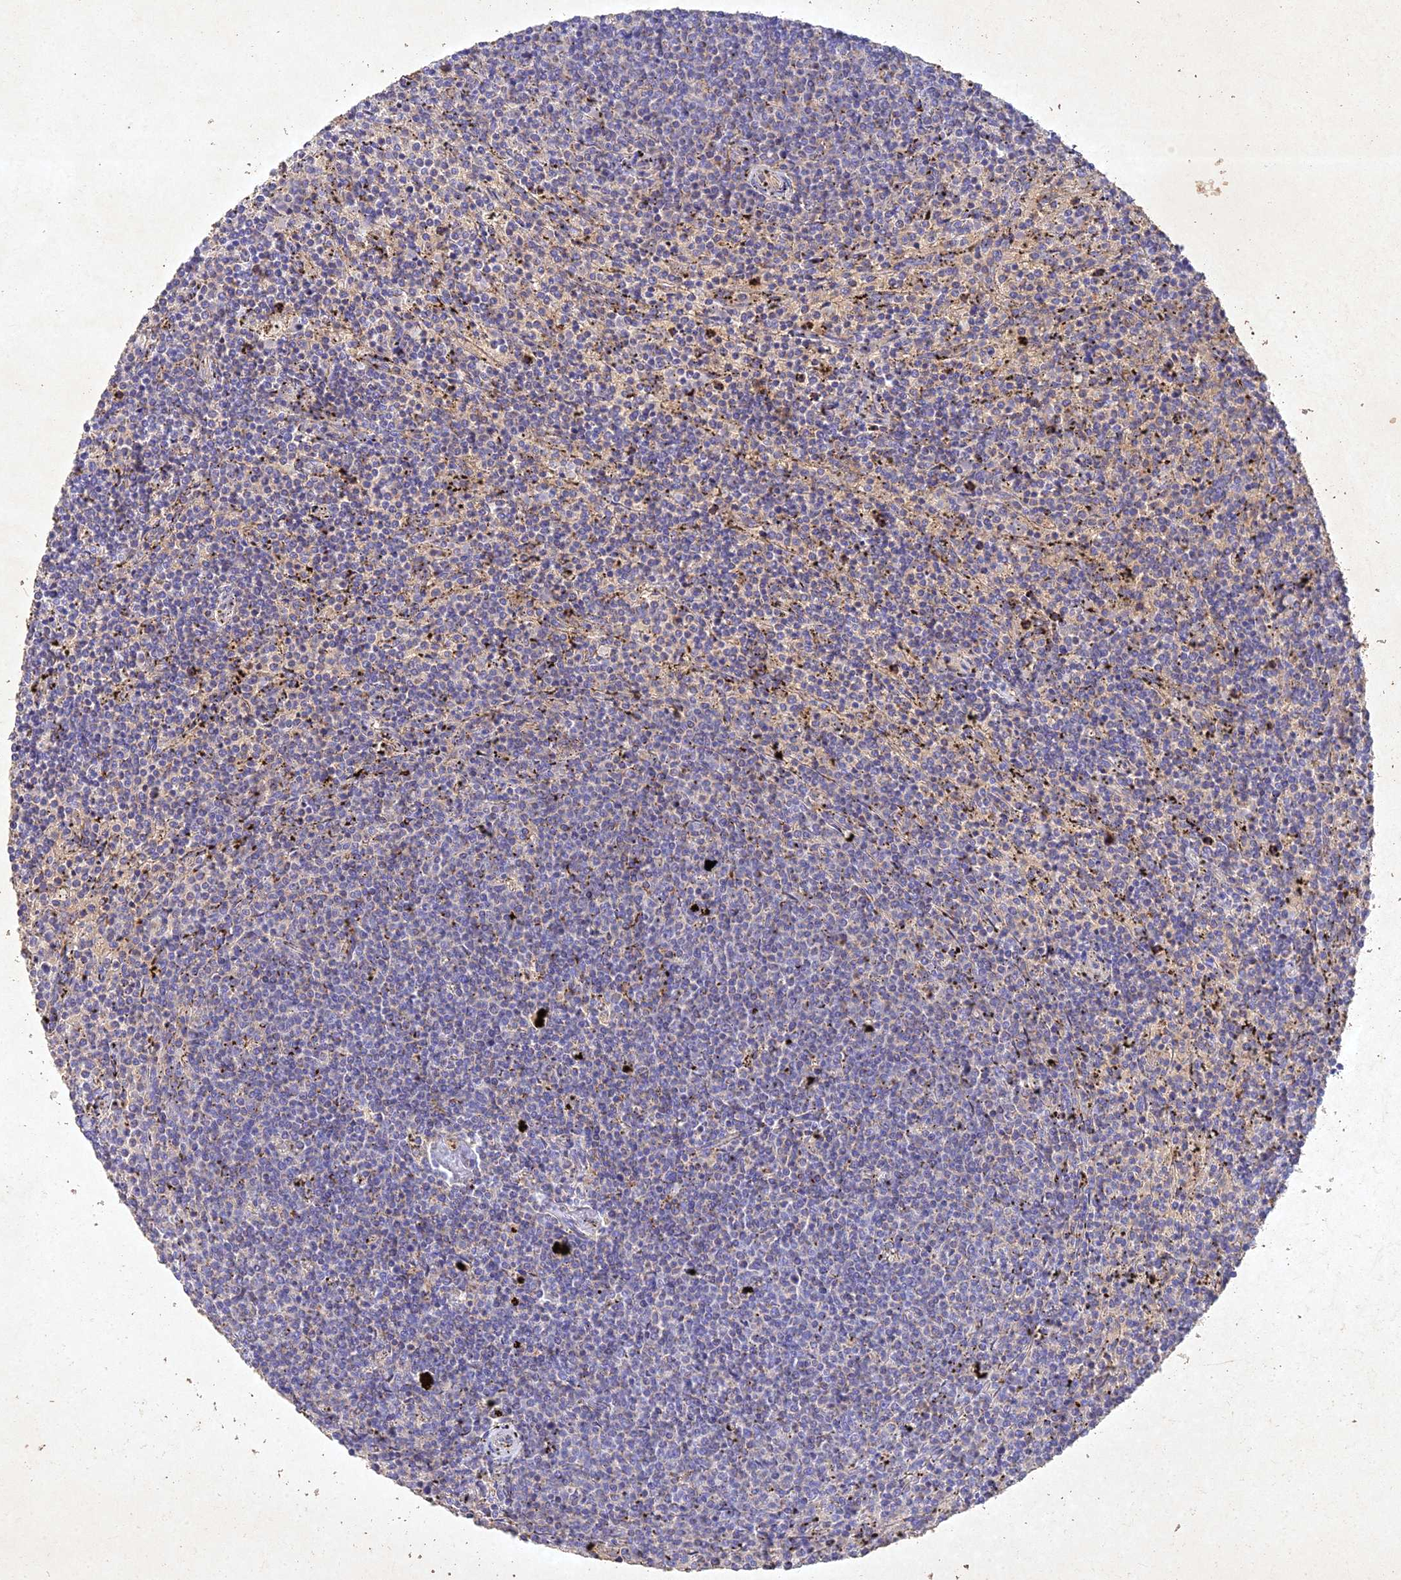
{"staining": {"intensity": "negative", "quantity": "none", "location": "none"}, "tissue": "lymphoma", "cell_type": "Tumor cells", "image_type": "cancer", "snomed": [{"axis": "morphology", "description": "Malignant lymphoma, non-Hodgkin's type, Low grade"}, {"axis": "topography", "description": "Spleen"}], "caption": "IHC of human lymphoma displays no expression in tumor cells. (DAB immunohistochemistry, high magnification).", "gene": "NDUFV1", "patient": {"sex": "female", "age": 50}}